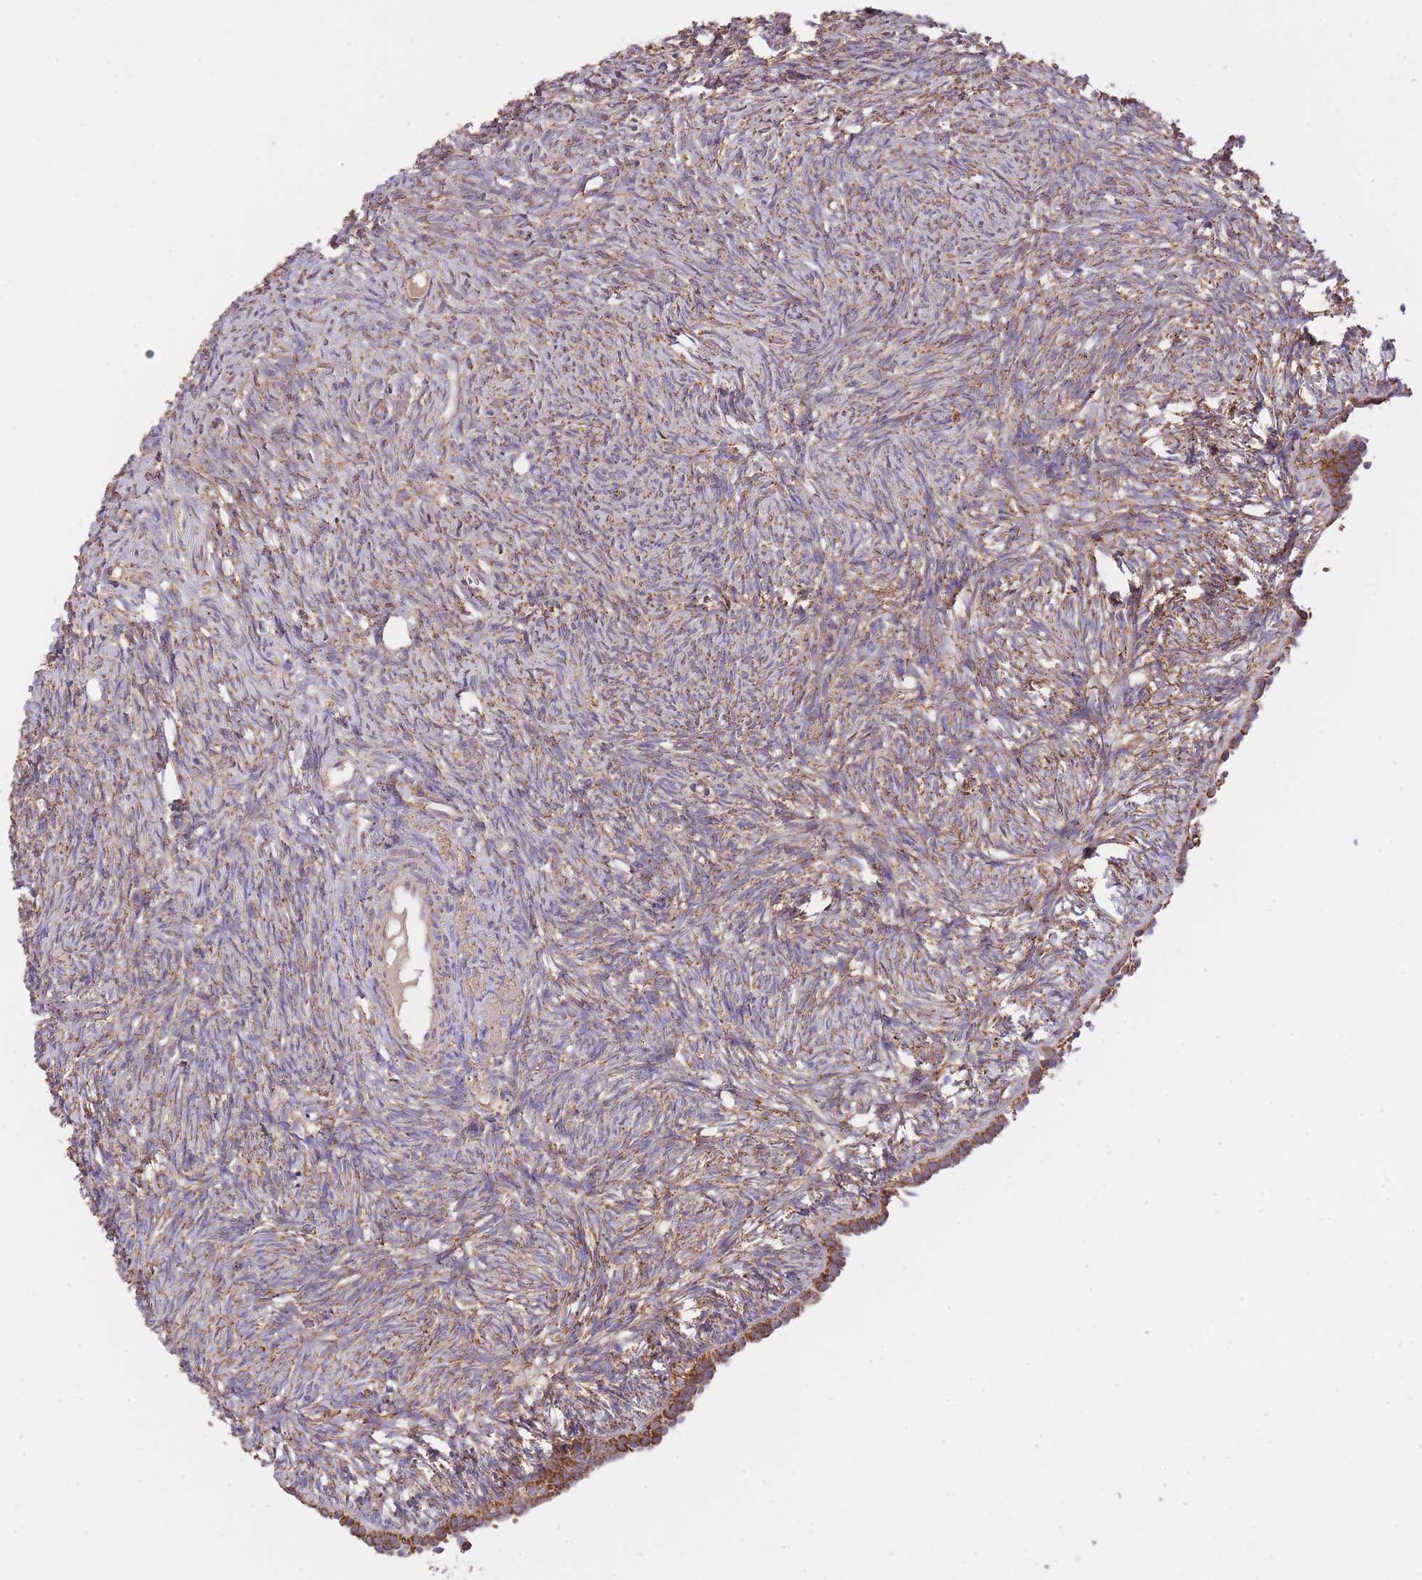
{"staining": {"intensity": "moderate", "quantity": "25%-75%", "location": "cytoplasmic/membranous"}, "tissue": "ovary", "cell_type": "Ovarian stroma cells", "image_type": "normal", "snomed": [{"axis": "morphology", "description": "Normal tissue, NOS"}, {"axis": "topography", "description": "Ovary"}], "caption": "Moderate cytoplasmic/membranous expression is appreciated in about 25%-75% of ovarian stroma cells in normal ovary.", "gene": "PREP", "patient": {"sex": "female", "age": 51}}